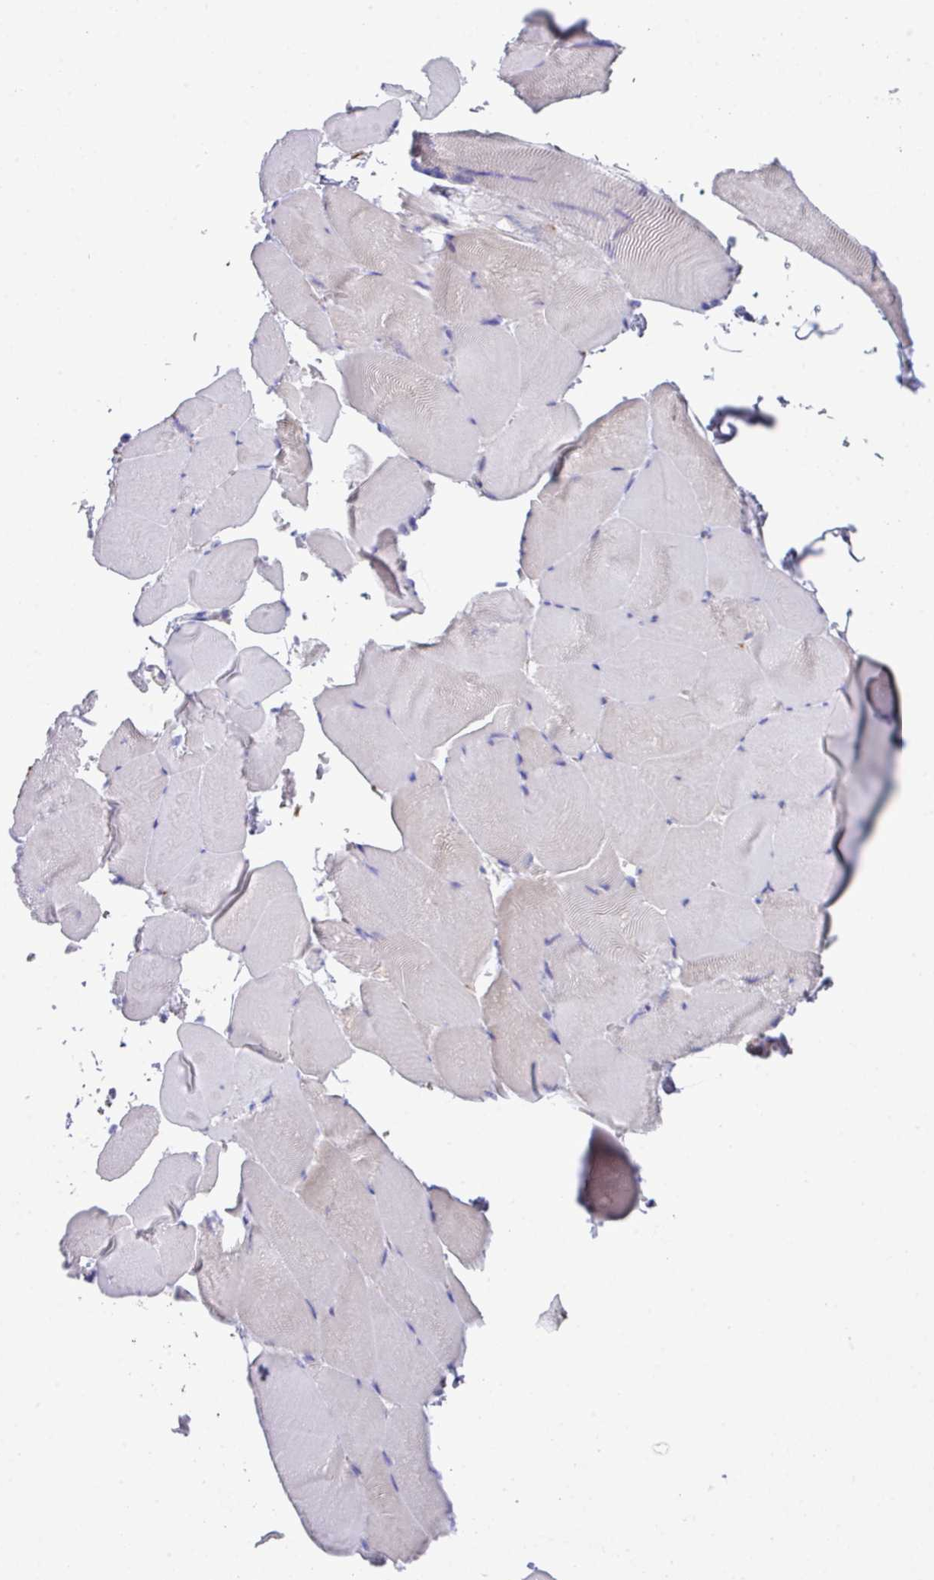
{"staining": {"intensity": "negative", "quantity": "none", "location": "none"}, "tissue": "skeletal muscle", "cell_type": "Myocytes", "image_type": "normal", "snomed": [{"axis": "morphology", "description": "Normal tissue, NOS"}, {"axis": "topography", "description": "Skeletal muscle"}], "caption": "Immunohistochemistry photomicrograph of normal skeletal muscle stained for a protein (brown), which exhibits no staining in myocytes.", "gene": "DNAL1", "patient": {"sex": "female", "age": 64}}